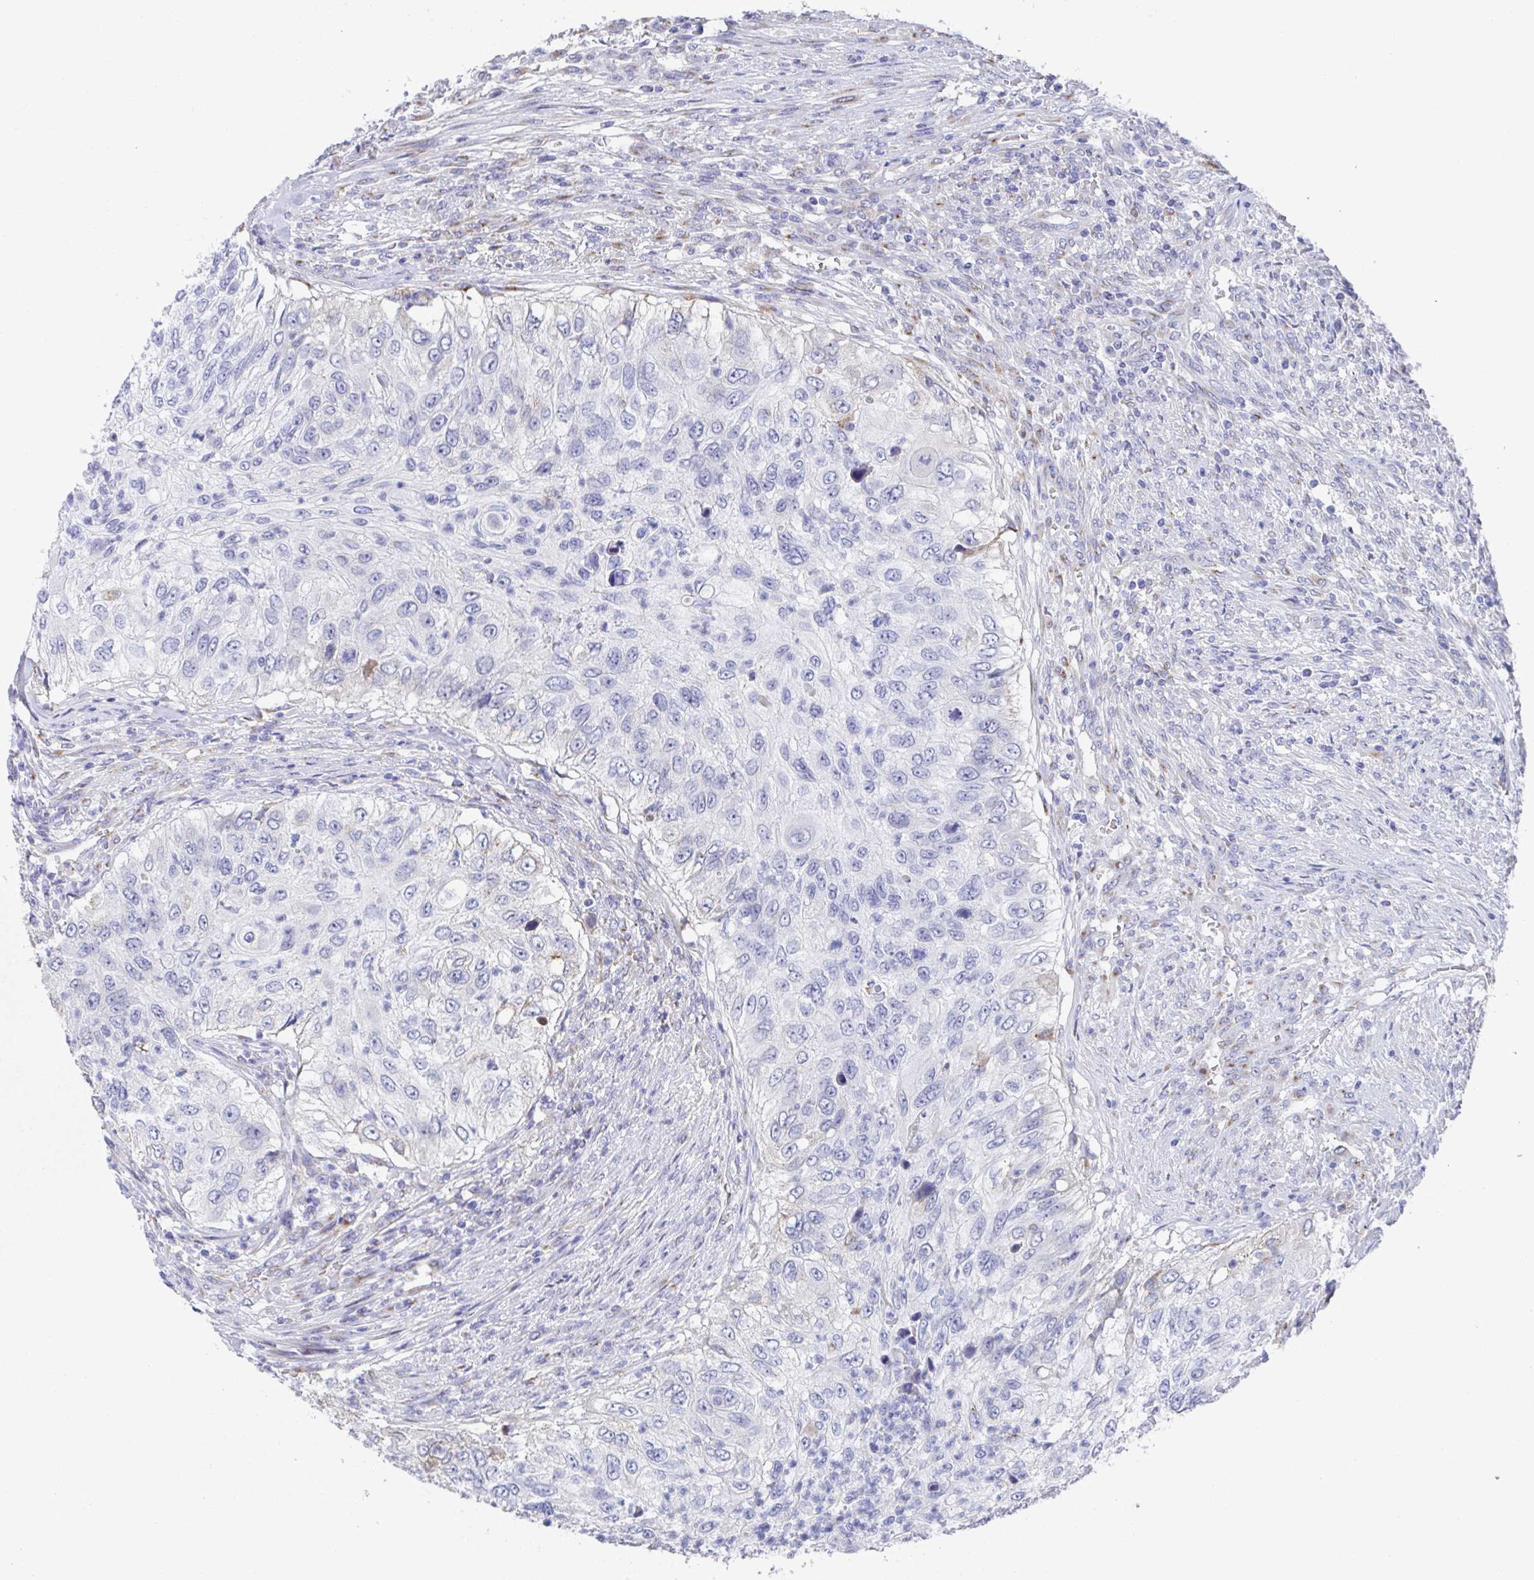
{"staining": {"intensity": "negative", "quantity": "none", "location": "none"}, "tissue": "urothelial cancer", "cell_type": "Tumor cells", "image_type": "cancer", "snomed": [{"axis": "morphology", "description": "Urothelial carcinoma, High grade"}, {"axis": "topography", "description": "Urinary bladder"}], "caption": "Protein analysis of urothelial cancer displays no significant positivity in tumor cells.", "gene": "TAS2R39", "patient": {"sex": "female", "age": 60}}